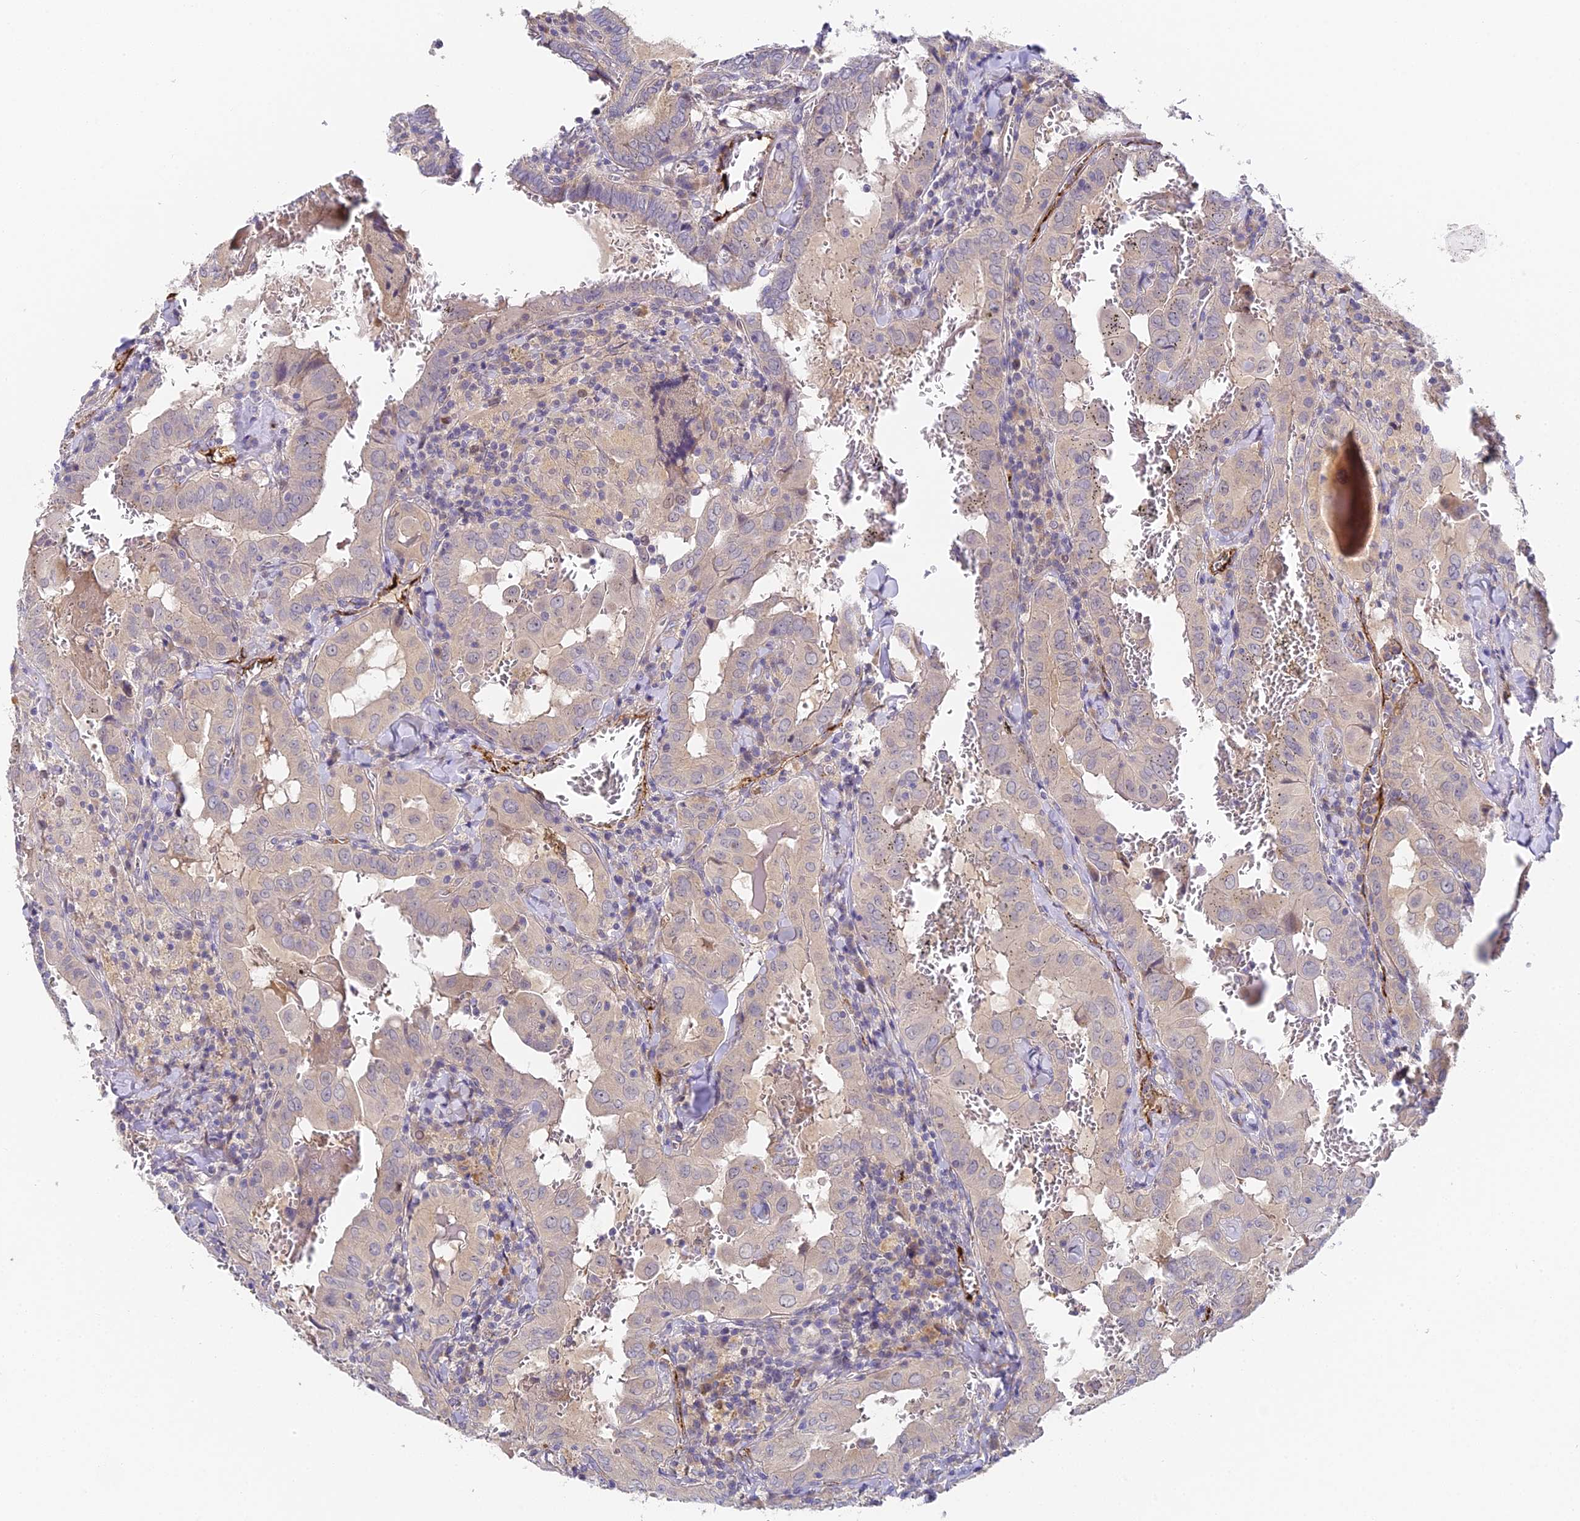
{"staining": {"intensity": "weak", "quantity": "<25%", "location": "cytoplasmic/membranous"}, "tissue": "thyroid cancer", "cell_type": "Tumor cells", "image_type": "cancer", "snomed": [{"axis": "morphology", "description": "Papillary adenocarcinoma, NOS"}, {"axis": "topography", "description": "Thyroid gland"}], "caption": "Immunohistochemistry (IHC) histopathology image of neoplastic tissue: human papillary adenocarcinoma (thyroid) stained with DAB (3,3'-diaminobenzidine) exhibits no significant protein expression in tumor cells.", "gene": "DNAAF10", "patient": {"sex": "female", "age": 72}}